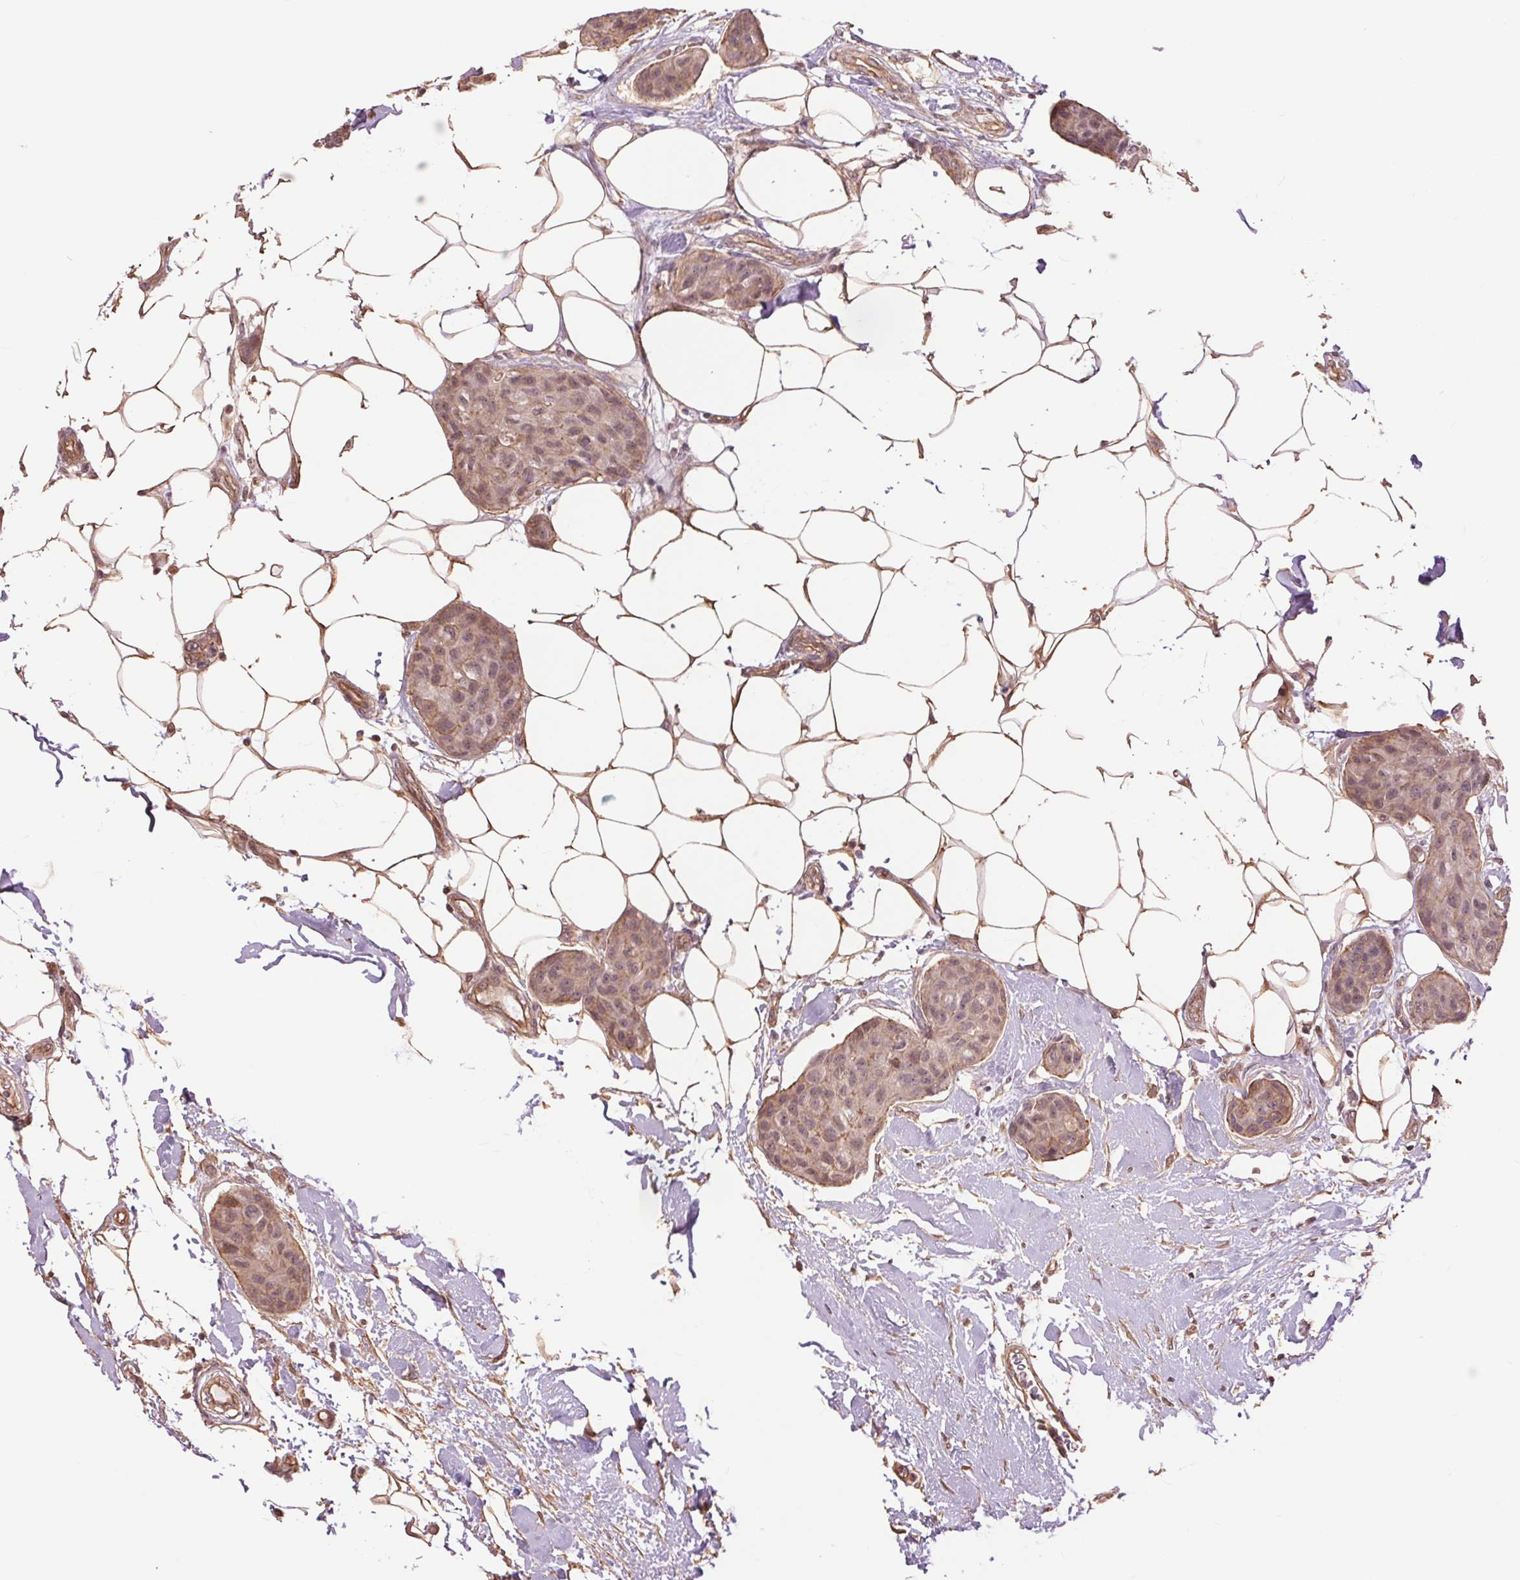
{"staining": {"intensity": "weak", "quantity": "25%-75%", "location": "cytoplasmic/membranous,nuclear"}, "tissue": "breast cancer", "cell_type": "Tumor cells", "image_type": "cancer", "snomed": [{"axis": "morphology", "description": "Duct carcinoma"}, {"axis": "topography", "description": "Breast"}, {"axis": "topography", "description": "Lymph node"}], "caption": "This image demonstrates IHC staining of breast cancer, with low weak cytoplasmic/membranous and nuclear staining in about 25%-75% of tumor cells.", "gene": "PALM", "patient": {"sex": "female", "age": 80}}